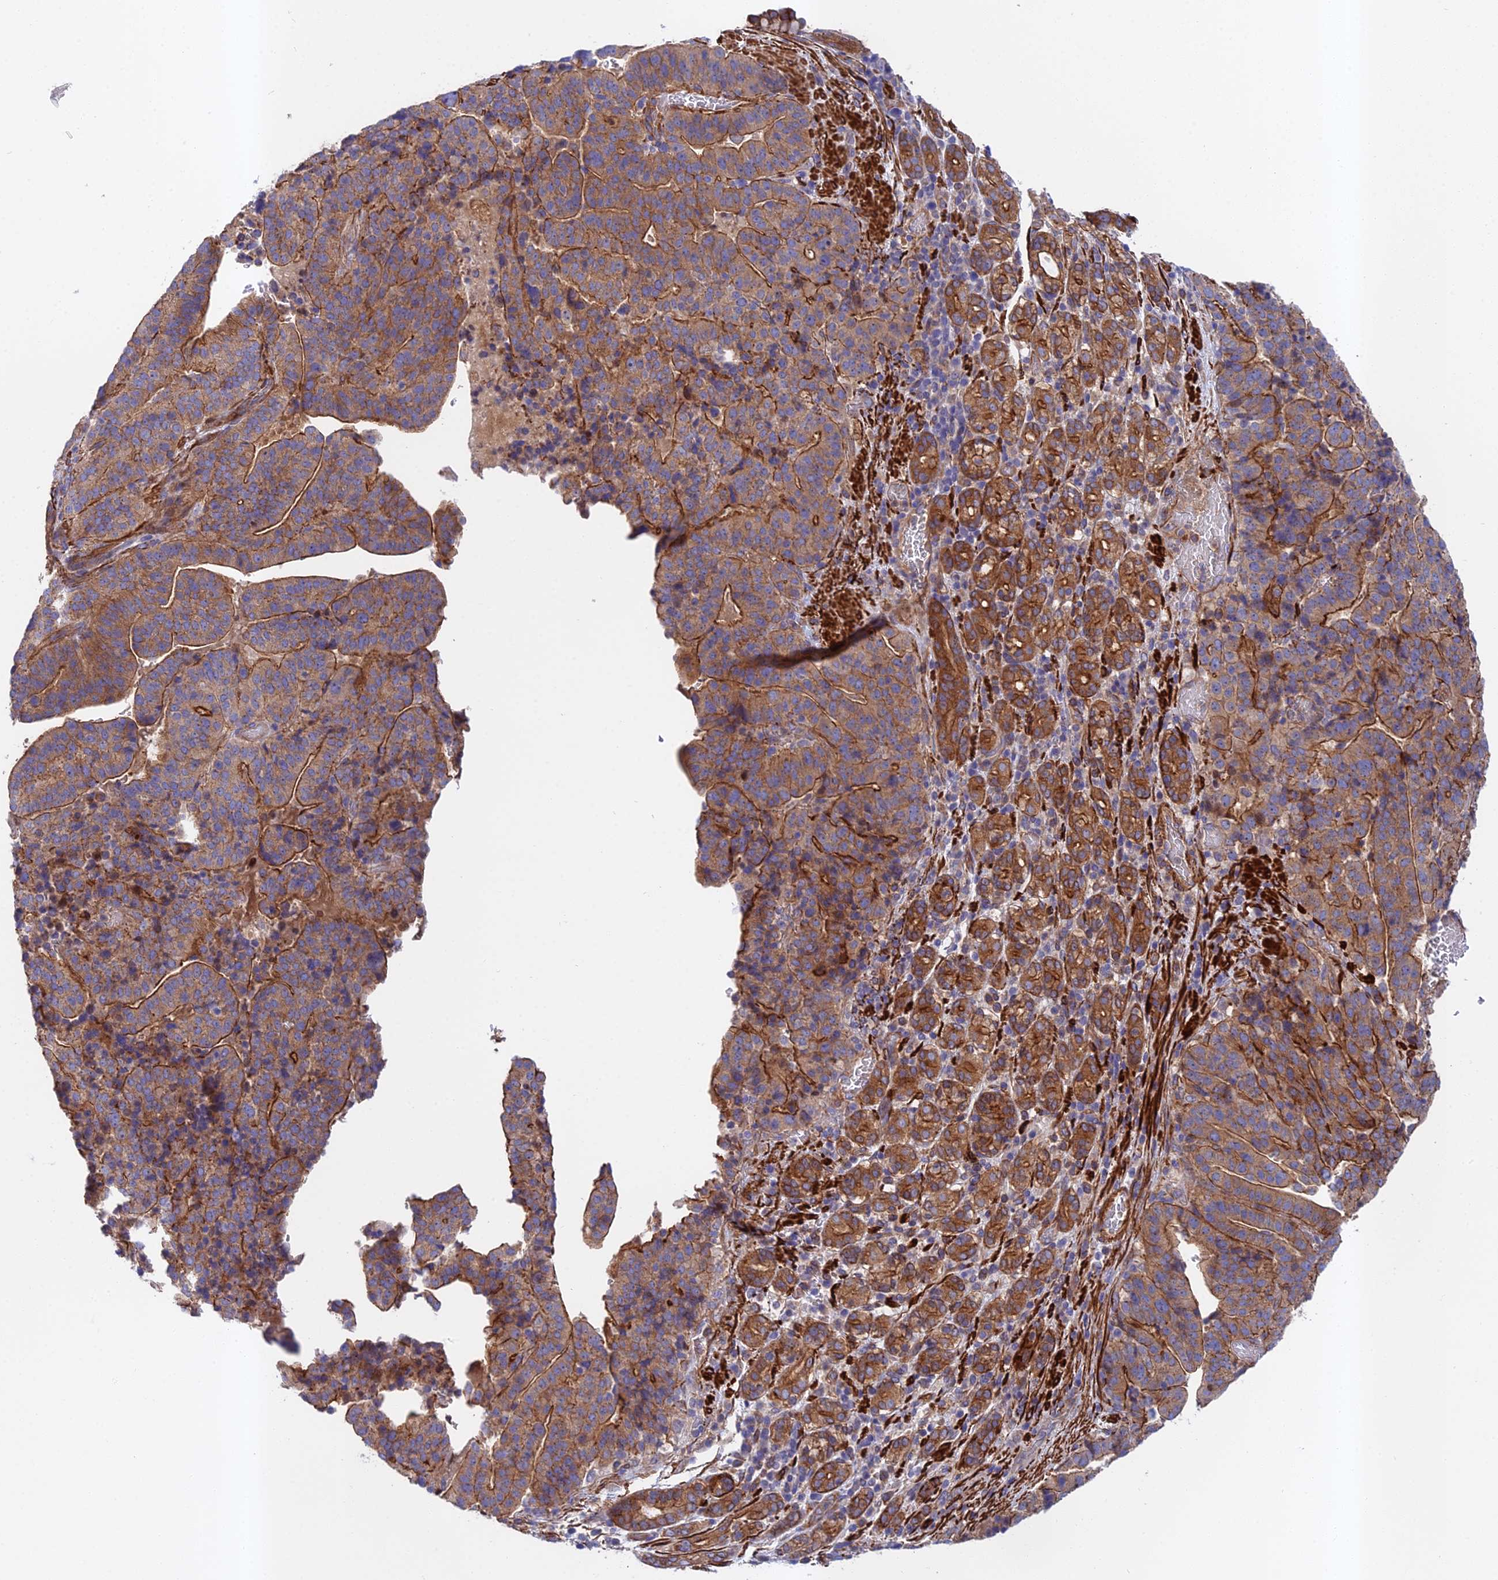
{"staining": {"intensity": "strong", "quantity": ">75%", "location": "cytoplasmic/membranous"}, "tissue": "stomach cancer", "cell_type": "Tumor cells", "image_type": "cancer", "snomed": [{"axis": "morphology", "description": "Adenocarcinoma, NOS"}, {"axis": "topography", "description": "Stomach"}], "caption": "Adenocarcinoma (stomach) was stained to show a protein in brown. There is high levels of strong cytoplasmic/membranous expression in about >75% of tumor cells.", "gene": "RALGAPA2", "patient": {"sex": "male", "age": 48}}